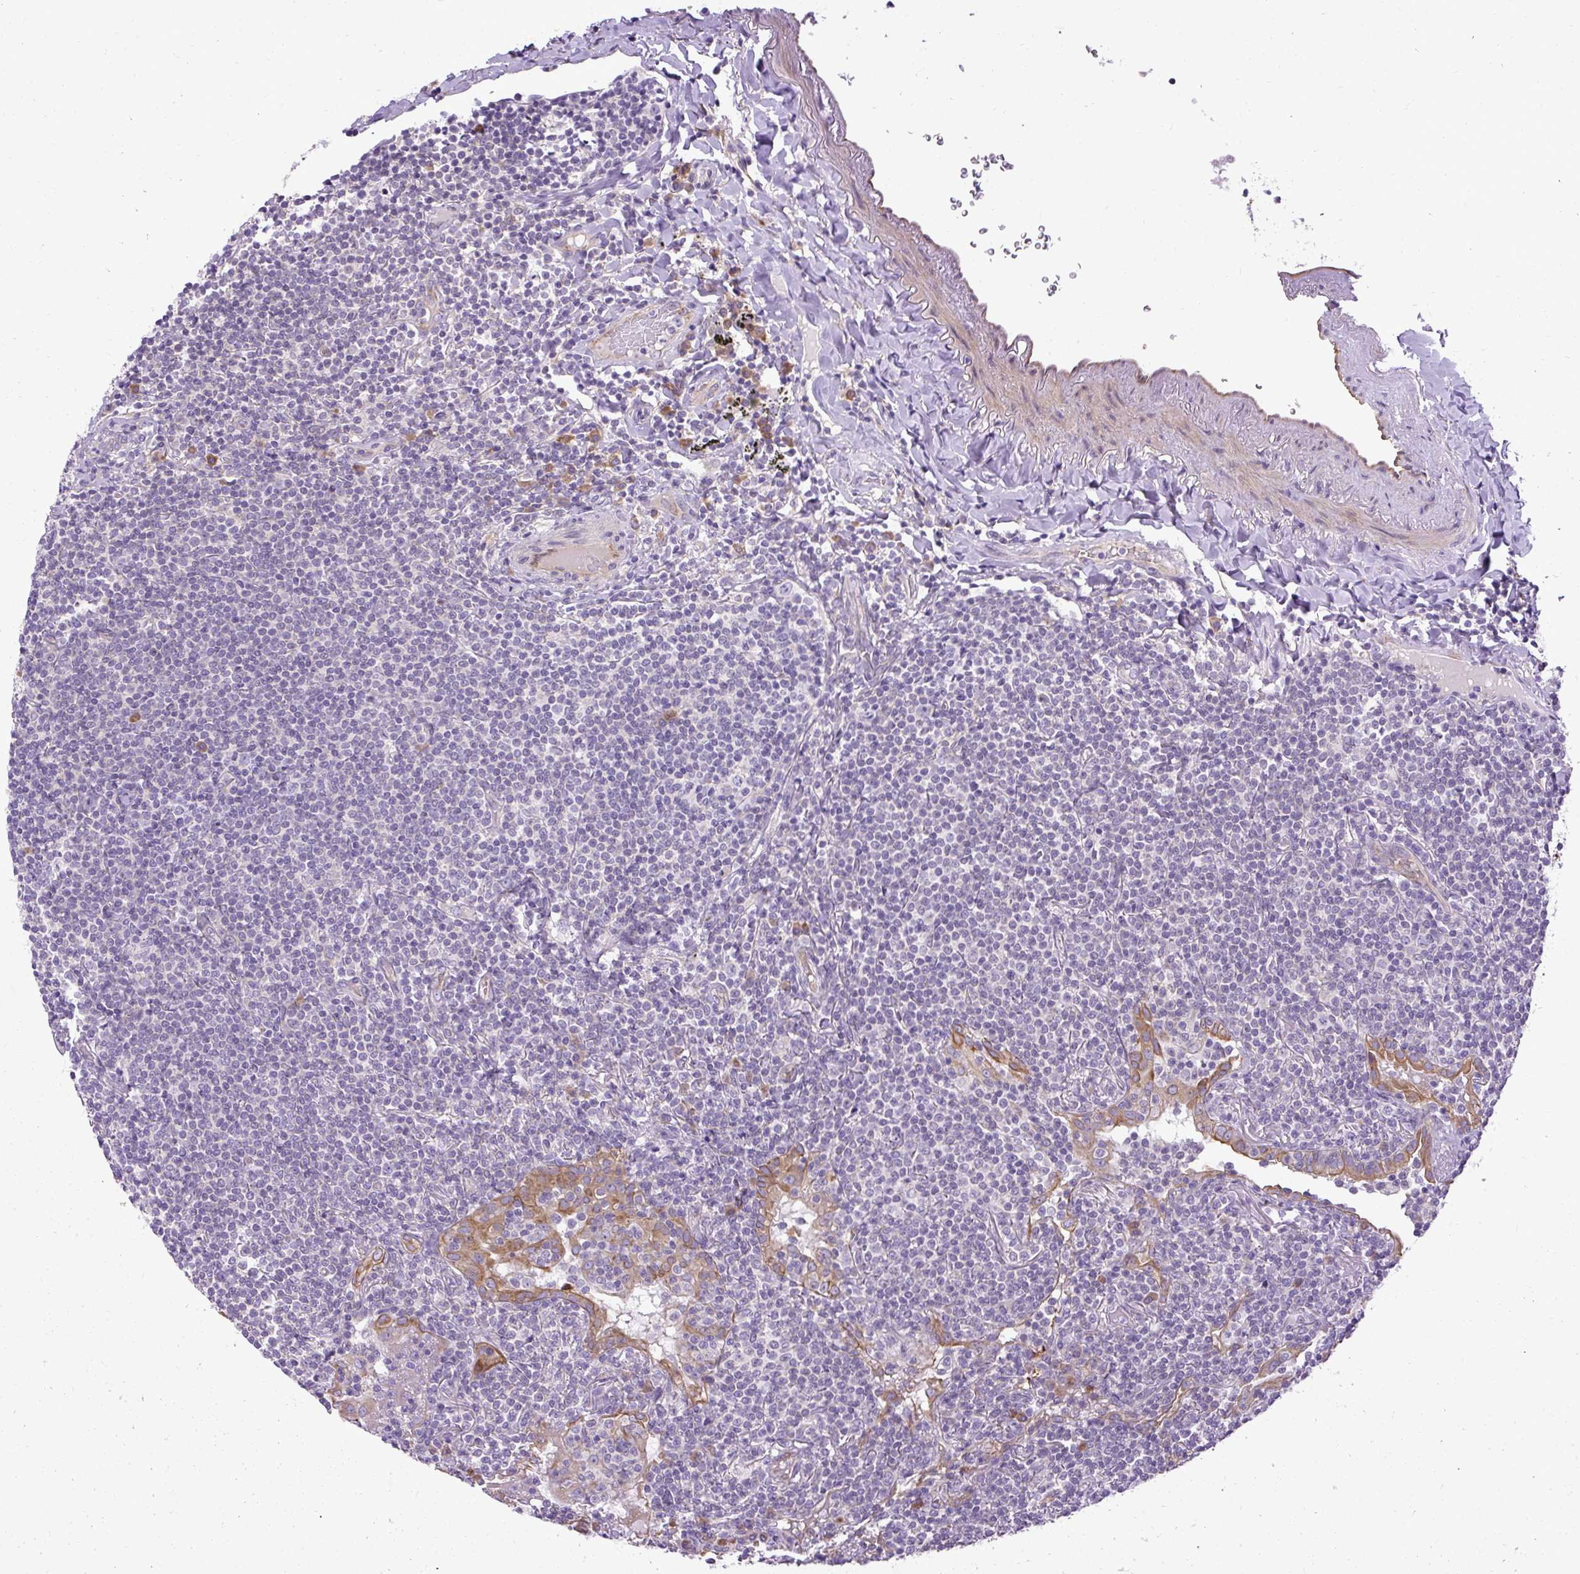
{"staining": {"intensity": "negative", "quantity": "none", "location": "none"}, "tissue": "lymphoma", "cell_type": "Tumor cells", "image_type": "cancer", "snomed": [{"axis": "morphology", "description": "Malignant lymphoma, non-Hodgkin's type, Low grade"}, {"axis": "topography", "description": "Lung"}], "caption": "A histopathology image of human lymphoma is negative for staining in tumor cells. The staining was performed using DAB to visualize the protein expression in brown, while the nuclei were stained in blue with hematoxylin (Magnification: 20x).", "gene": "FAM149A", "patient": {"sex": "female", "age": 71}}